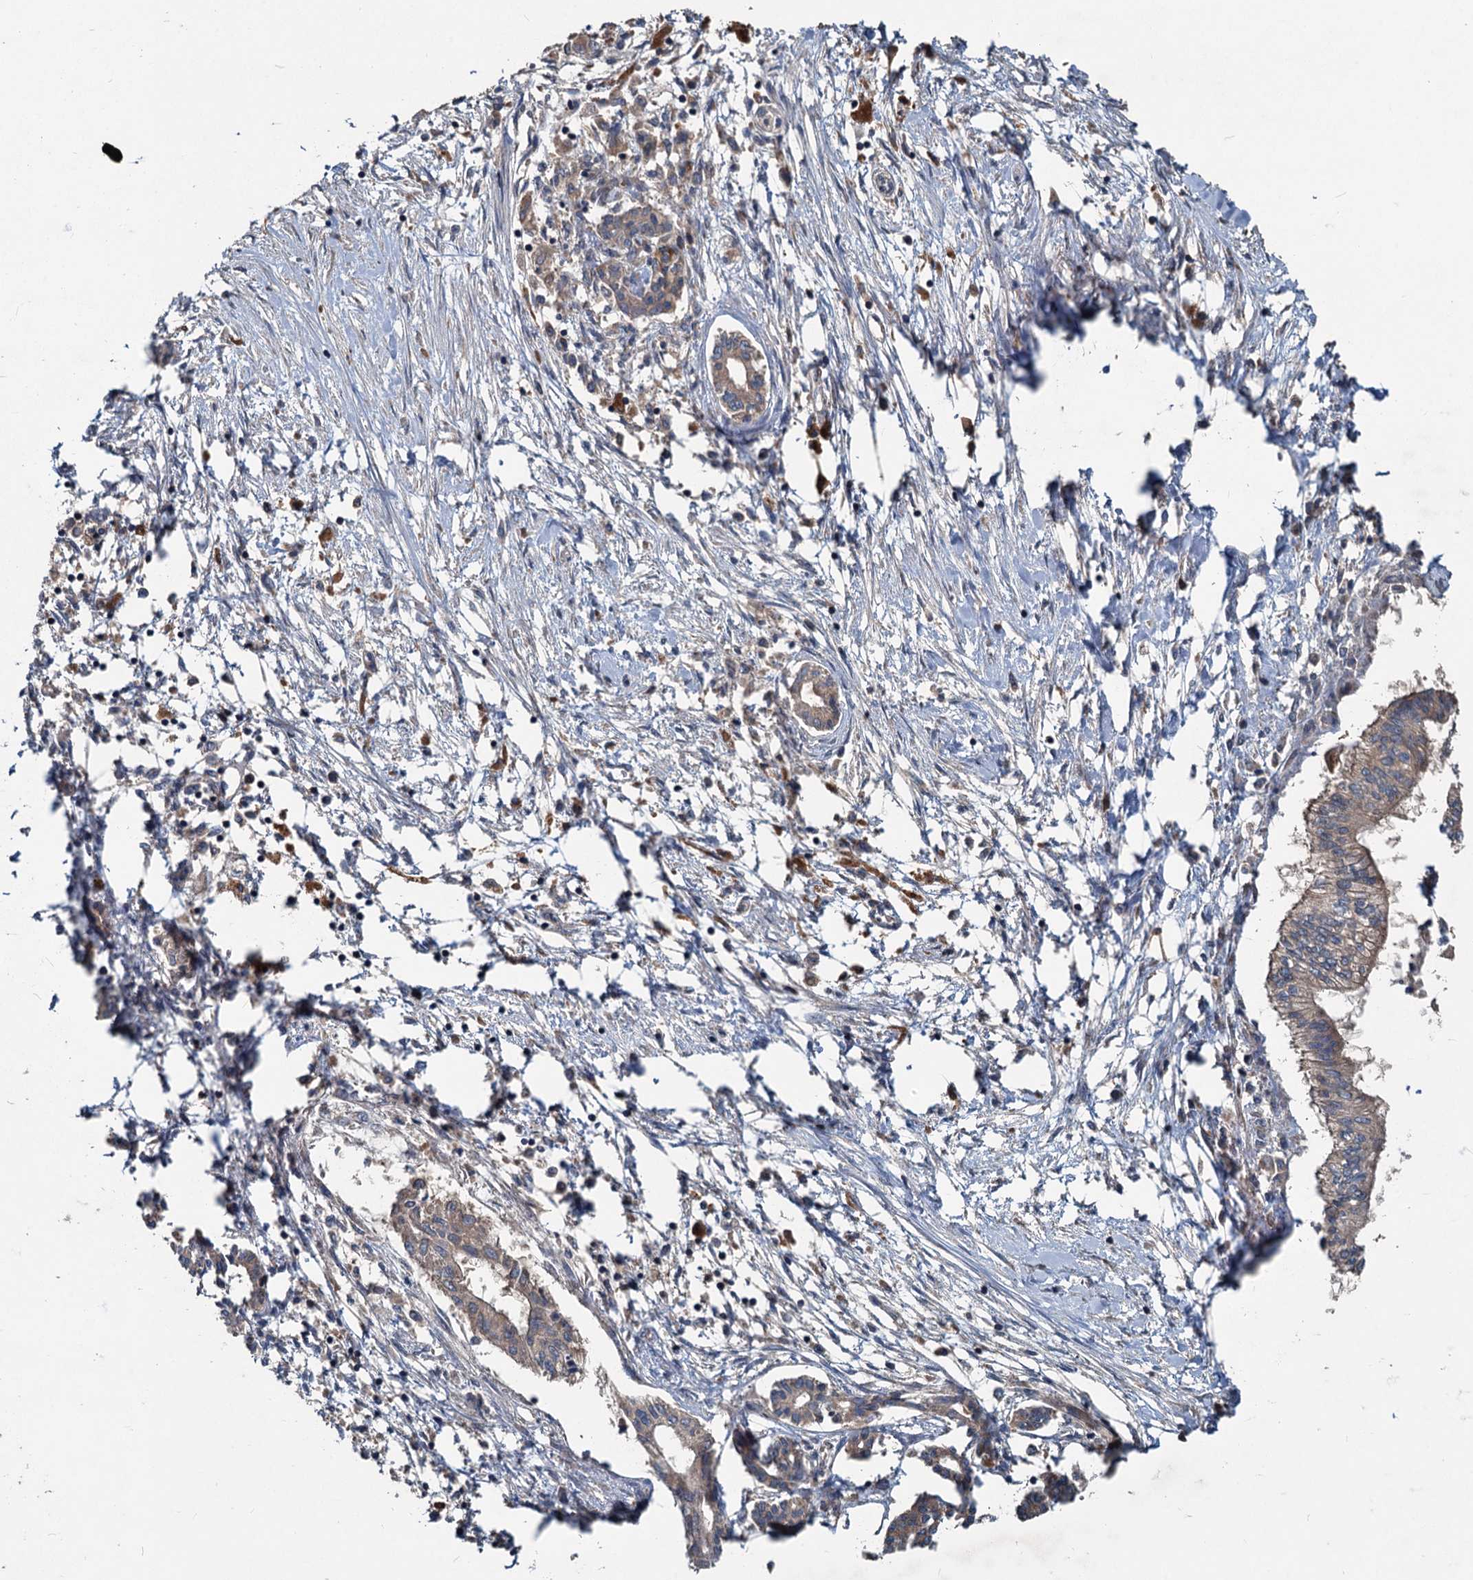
{"staining": {"intensity": "moderate", "quantity": ">75%", "location": "cytoplasmic/membranous"}, "tissue": "pancreatic cancer", "cell_type": "Tumor cells", "image_type": "cancer", "snomed": [{"axis": "morphology", "description": "Adenocarcinoma, NOS"}, {"axis": "topography", "description": "Pancreas"}], "caption": "IHC staining of pancreatic cancer (adenocarcinoma), which shows medium levels of moderate cytoplasmic/membranous expression in approximately >75% of tumor cells indicating moderate cytoplasmic/membranous protein expression. The staining was performed using DAB (3,3'-diaminobenzidine) (brown) for protein detection and nuclei were counterstained in hematoxylin (blue).", "gene": "OTUB1", "patient": {"sex": "female", "age": 50}}